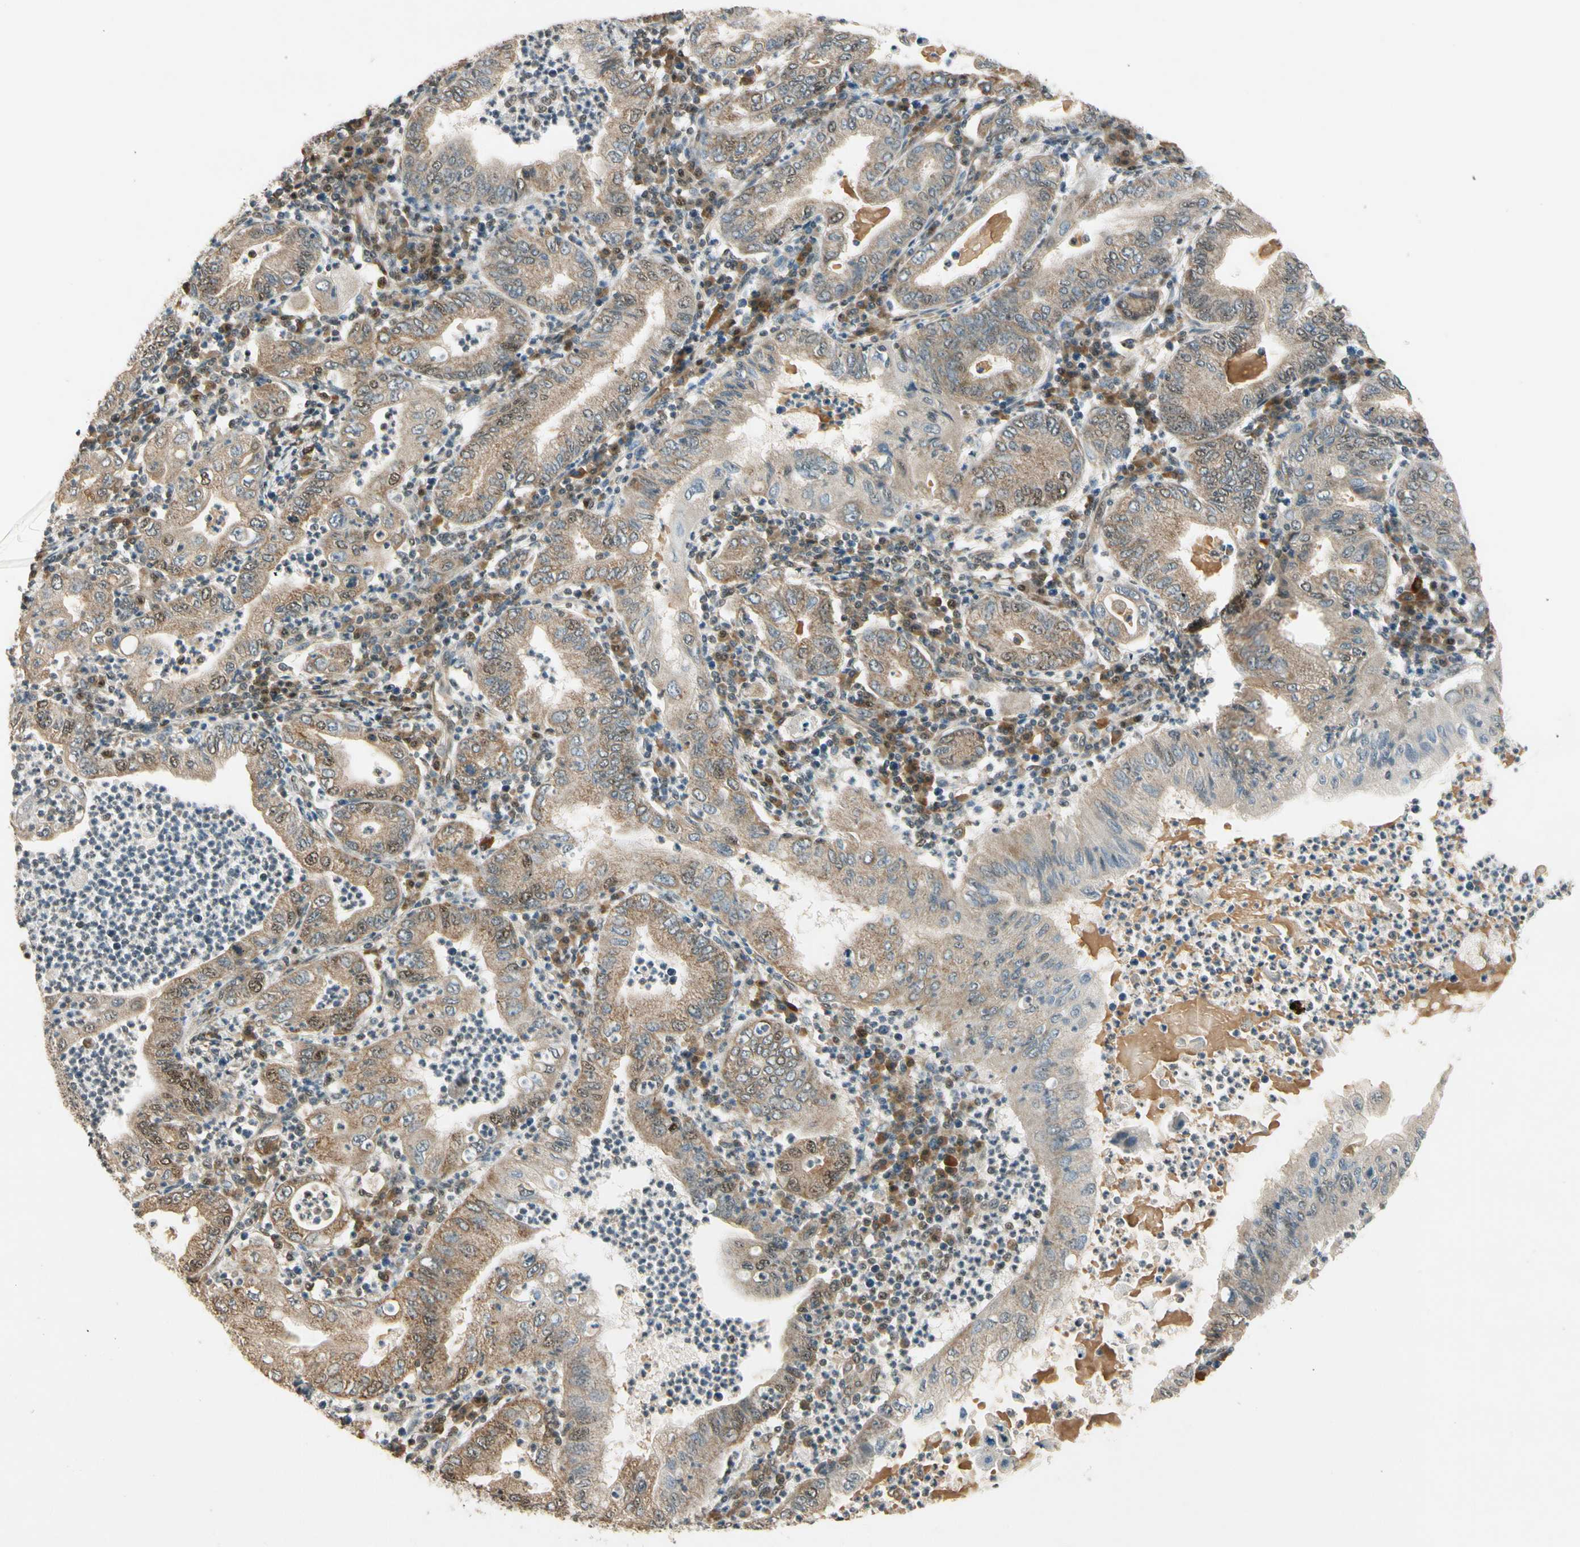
{"staining": {"intensity": "weak", "quantity": ">75%", "location": "cytoplasmic/membranous,nuclear"}, "tissue": "stomach cancer", "cell_type": "Tumor cells", "image_type": "cancer", "snomed": [{"axis": "morphology", "description": "Normal tissue, NOS"}, {"axis": "morphology", "description": "Adenocarcinoma, NOS"}, {"axis": "topography", "description": "Esophagus"}, {"axis": "topography", "description": "Stomach, upper"}, {"axis": "topography", "description": "Peripheral nerve tissue"}], "caption": "Protein expression analysis of stomach cancer (adenocarcinoma) shows weak cytoplasmic/membranous and nuclear positivity in about >75% of tumor cells.", "gene": "MCPH1", "patient": {"sex": "male", "age": 62}}